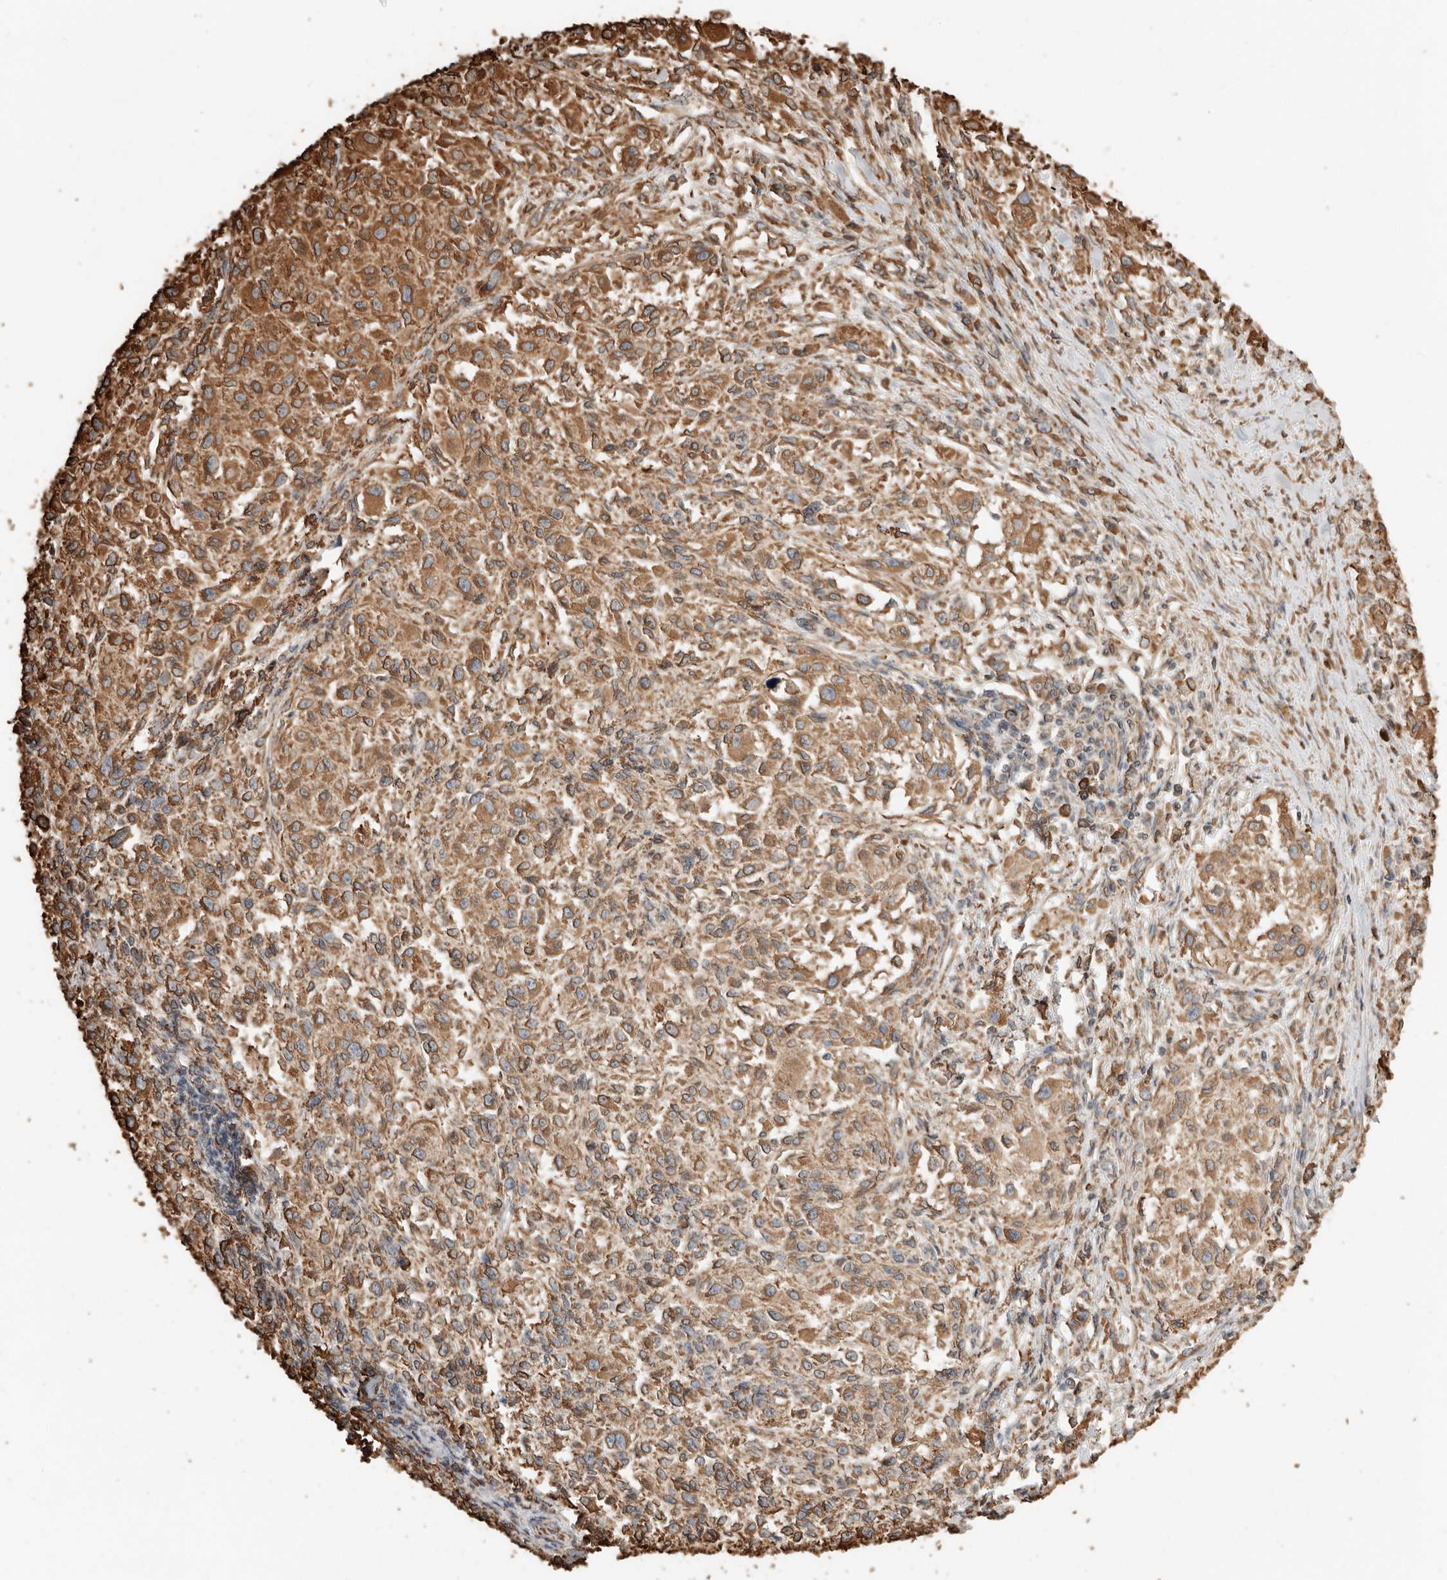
{"staining": {"intensity": "moderate", "quantity": ">75%", "location": "cytoplasmic/membranous"}, "tissue": "melanoma", "cell_type": "Tumor cells", "image_type": "cancer", "snomed": [{"axis": "morphology", "description": "Necrosis, NOS"}, {"axis": "morphology", "description": "Malignant melanoma, NOS"}, {"axis": "topography", "description": "Skin"}], "caption": "Immunohistochemical staining of human malignant melanoma demonstrates moderate cytoplasmic/membranous protein positivity in about >75% of tumor cells. (DAB (3,3'-diaminobenzidine) IHC, brown staining for protein, blue staining for nuclei).", "gene": "ARHGEF10L", "patient": {"sex": "female", "age": 87}}